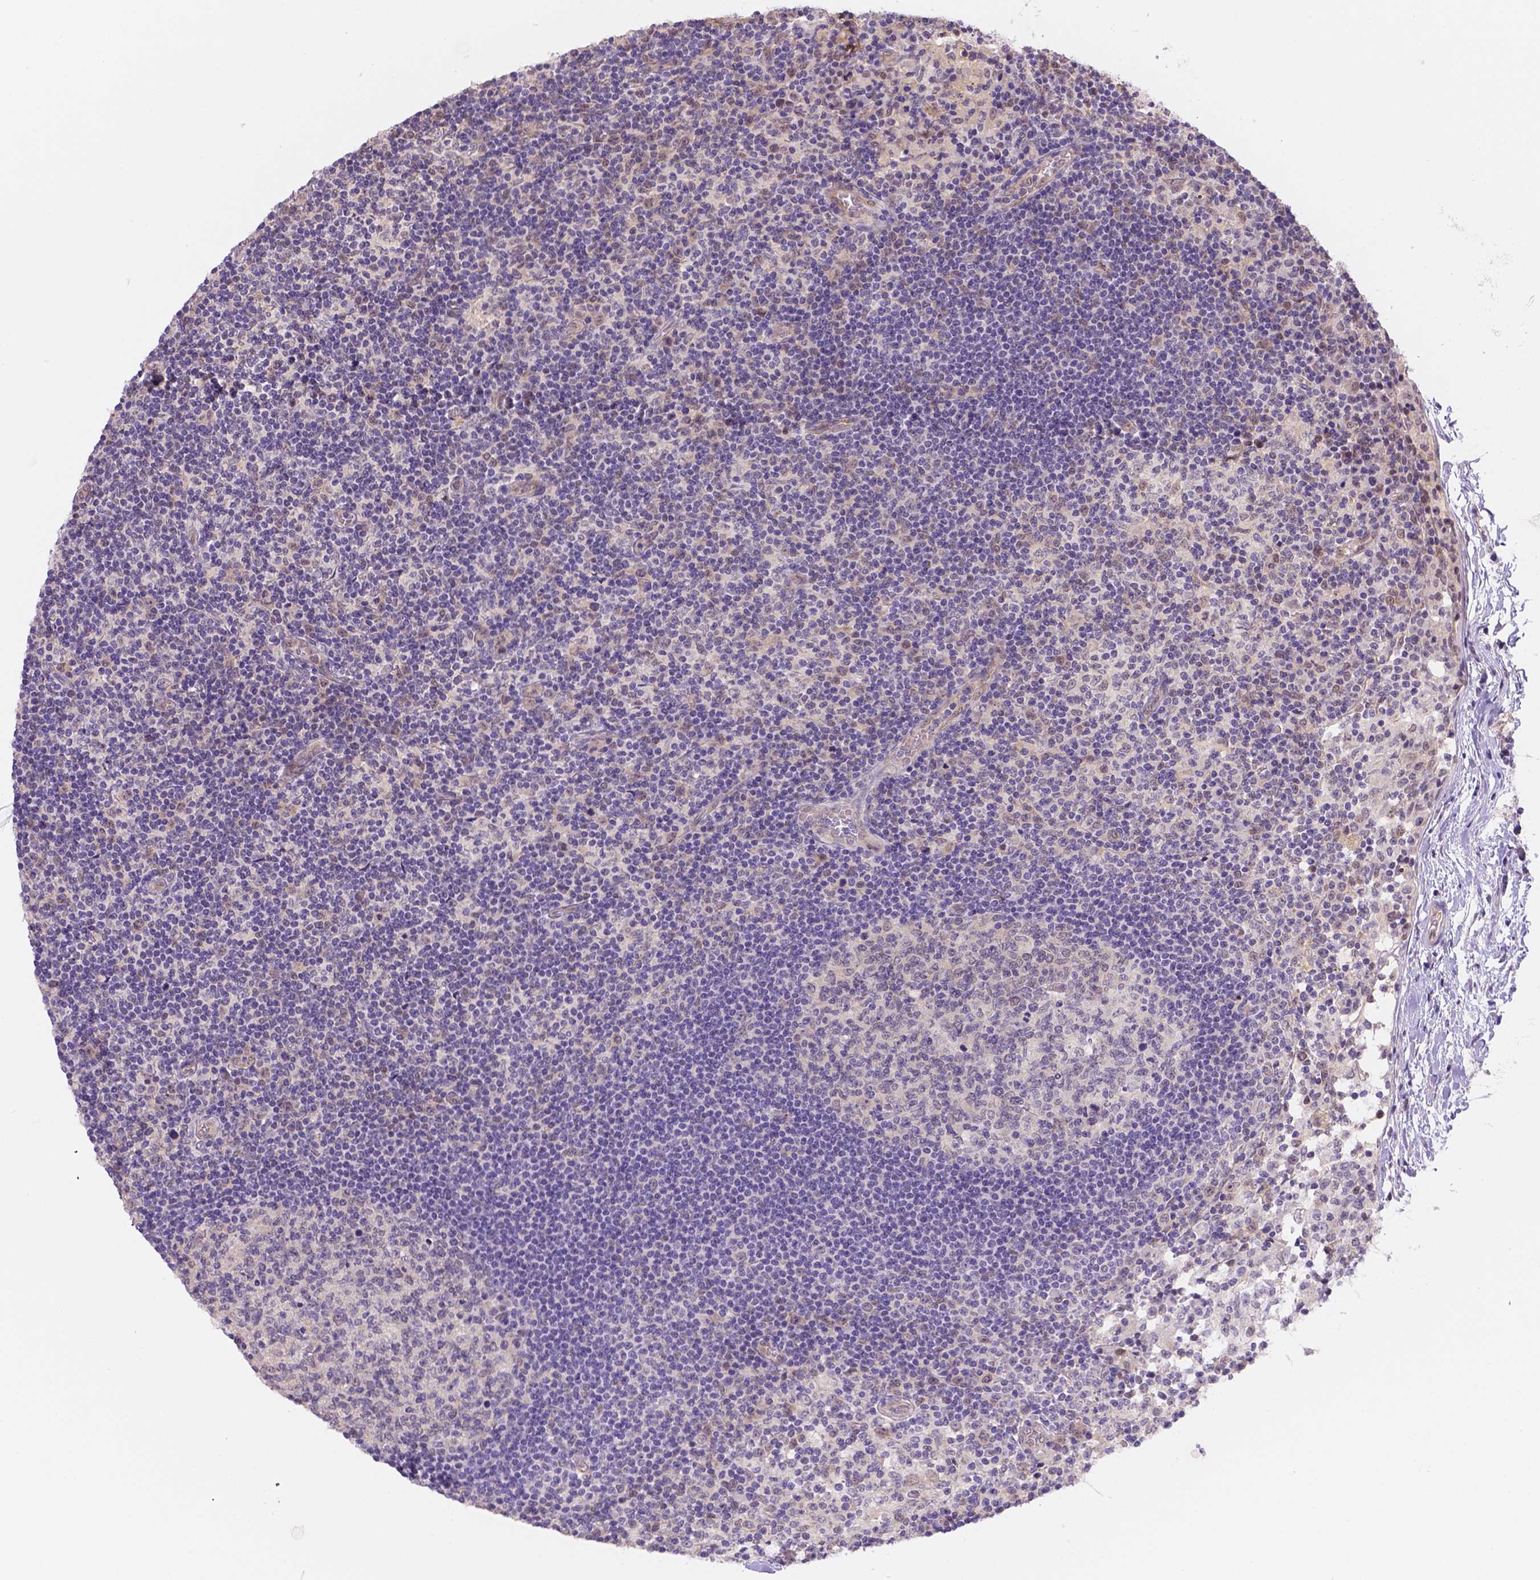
{"staining": {"intensity": "negative", "quantity": "none", "location": "none"}, "tissue": "lymph node", "cell_type": "Germinal center cells", "image_type": "normal", "snomed": [{"axis": "morphology", "description": "Normal tissue, NOS"}, {"axis": "topography", "description": "Lymph node"}], "caption": "A micrograph of lymph node stained for a protein displays no brown staining in germinal center cells.", "gene": "NXPE2", "patient": {"sex": "female", "age": 72}}